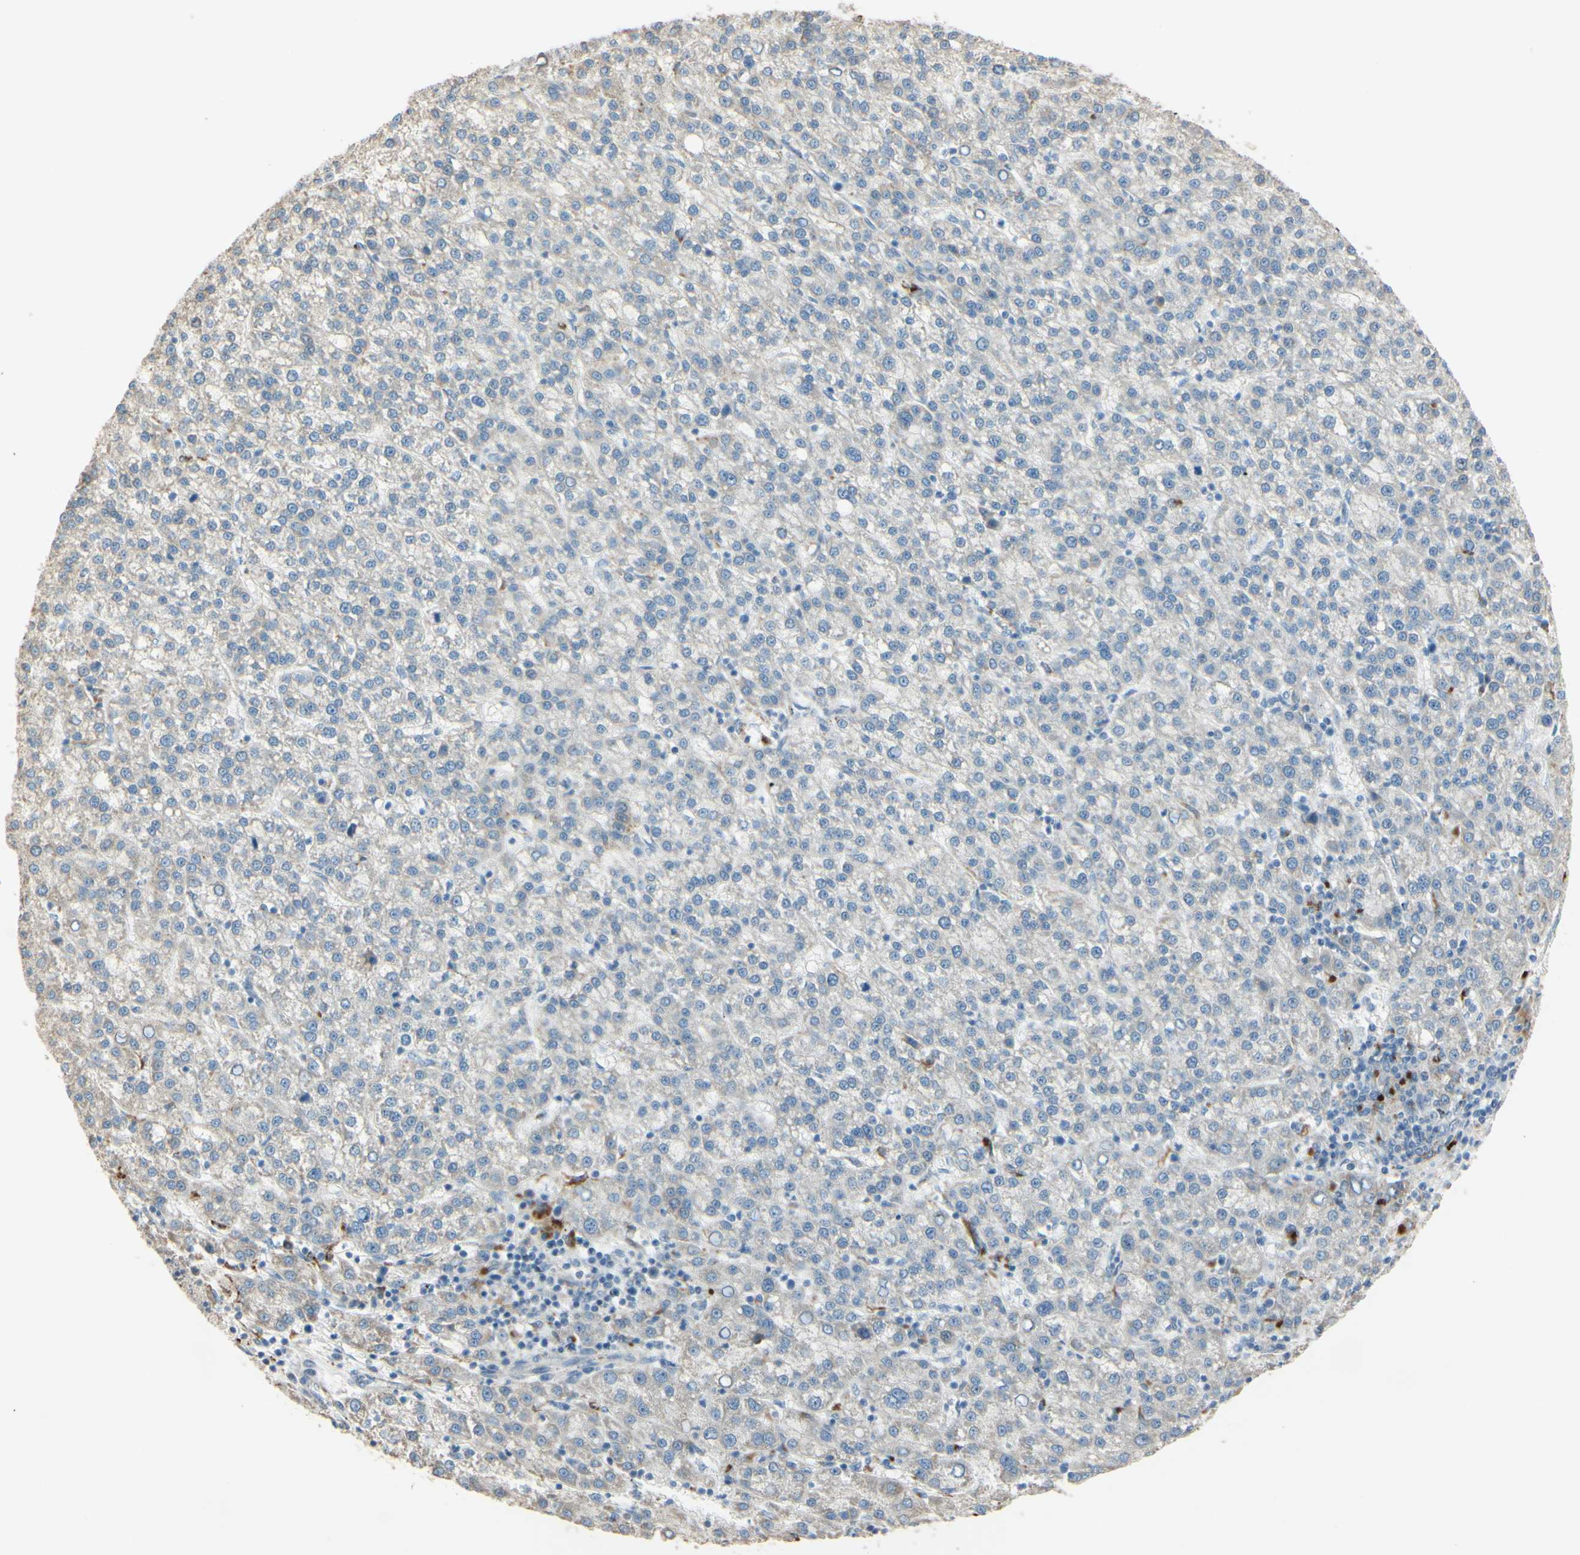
{"staining": {"intensity": "weak", "quantity": ">75%", "location": "cytoplasmic/membranous"}, "tissue": "liver cancer", "cell_type": "Tumor cells", "image_type": "cancer", "snomed": [{"axis": "morphology", "description": "Carcinoma, Hepatocellular, NOS"}, {"axis": "topography", "description": "Liver"}], "caption": "Immunohistochemistry photomicrograph of neoplastic tissue: human hepatocellular carcinoma (liver) stained using IHC reveals low levels of weak protein expression localized specifically in the cytoplasmic/membranous of tumor cells, appearing as a cytoplasmic/membranous brown color.", "gene": "ANGPTL1", "patient": {"sex": "female", "age": 58}}